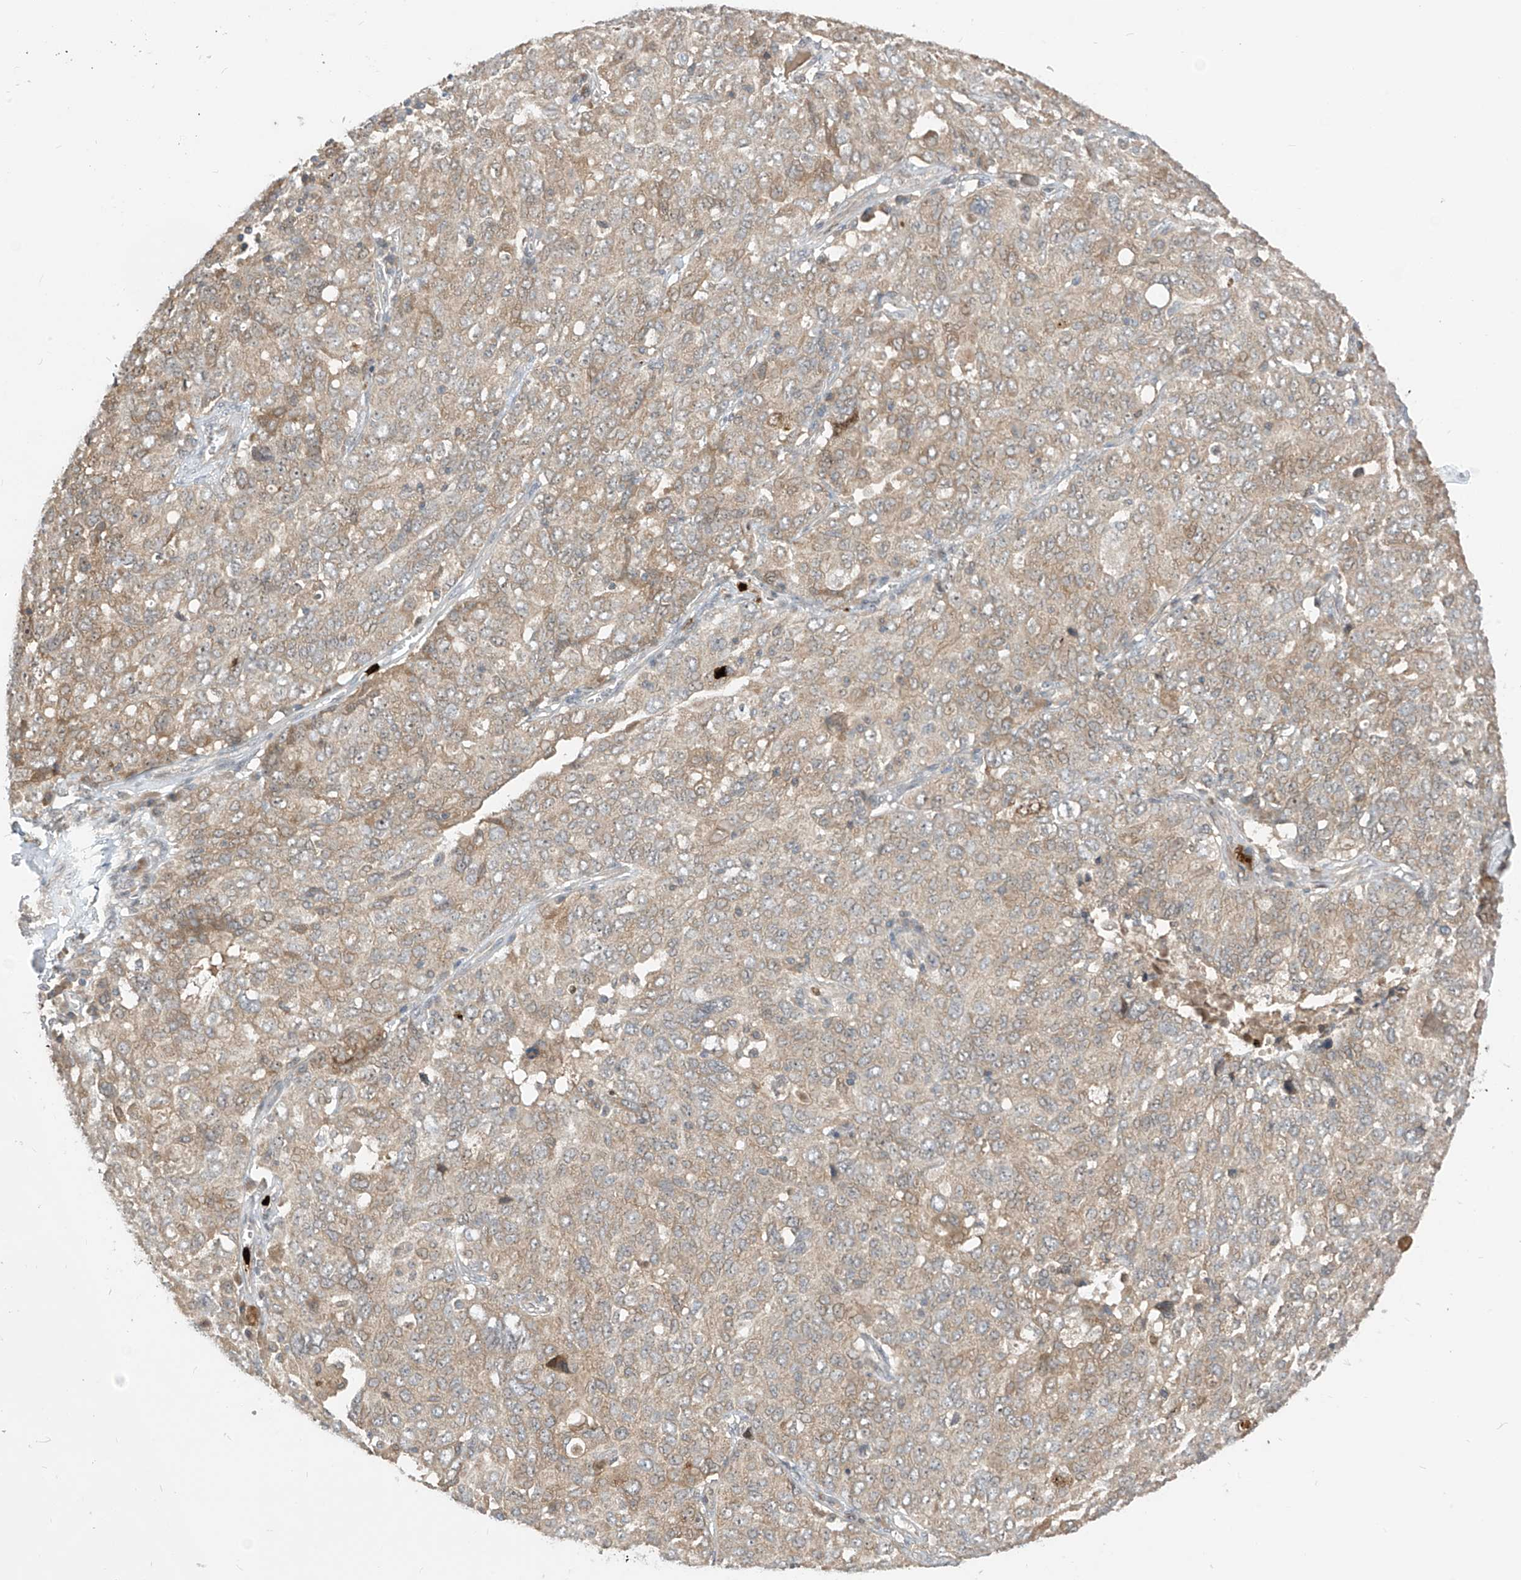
{"staining": {"intensity": "weak", "quantity": "25%-75%", "location": "cytoplasmic/membranous"}, "tissue": "ovarian cancer", "cell_type": "Tumor cells", "image_type": "cancer", "snomed": [{"axis": "morphology", "description": "Carcinoma, endometroid"}, {"axis": "topography", "description": "Ovary"}], "caption": "Human endometroid carcinoma (ovarian) stained with a protein marker displays weak staining in tumor cells.", "gene": "CNKSR1", "patient": {"sex": "female", "age": 62}}